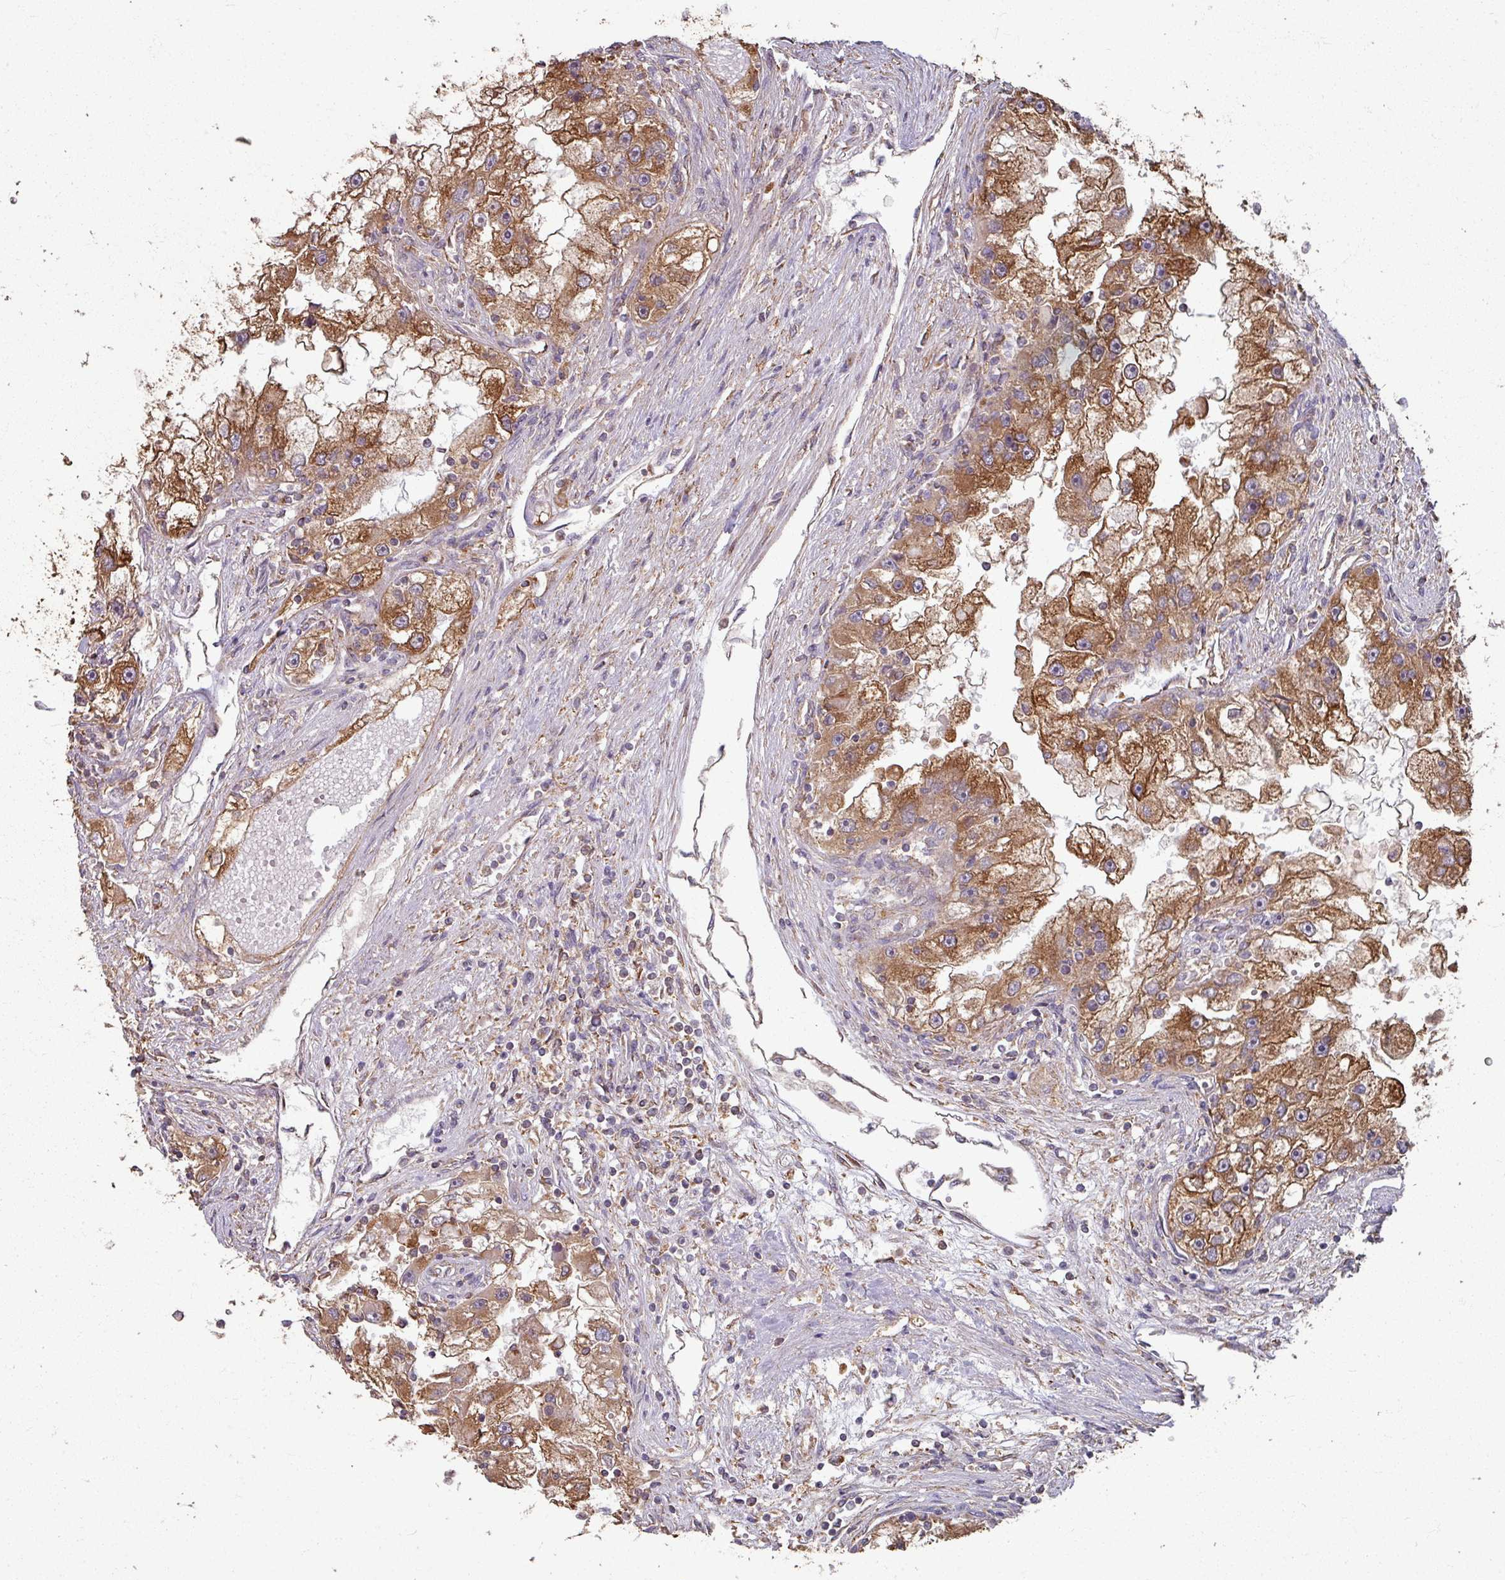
{"staining": {"intensity": "strong", "quantity": ">75%", "location": "cytoplasmic/membranous"}, "tissue": "renal cancer", "cell_type": "Tumor cells", "image_type": "cancer", "snomed": [{"axis": "morphology", "description": "Adenocarcinoma, NOS"}, {"axis": "topography", "description": "Kidney"}], "caption": "A micrograph of human renal adenocarcinoma stained for a protein demonstrates strong cytoplasmic/membranous brown staining in tumor cells.", "gene": "CCDC68", "patient": {"sex": "male", "age": 63}}